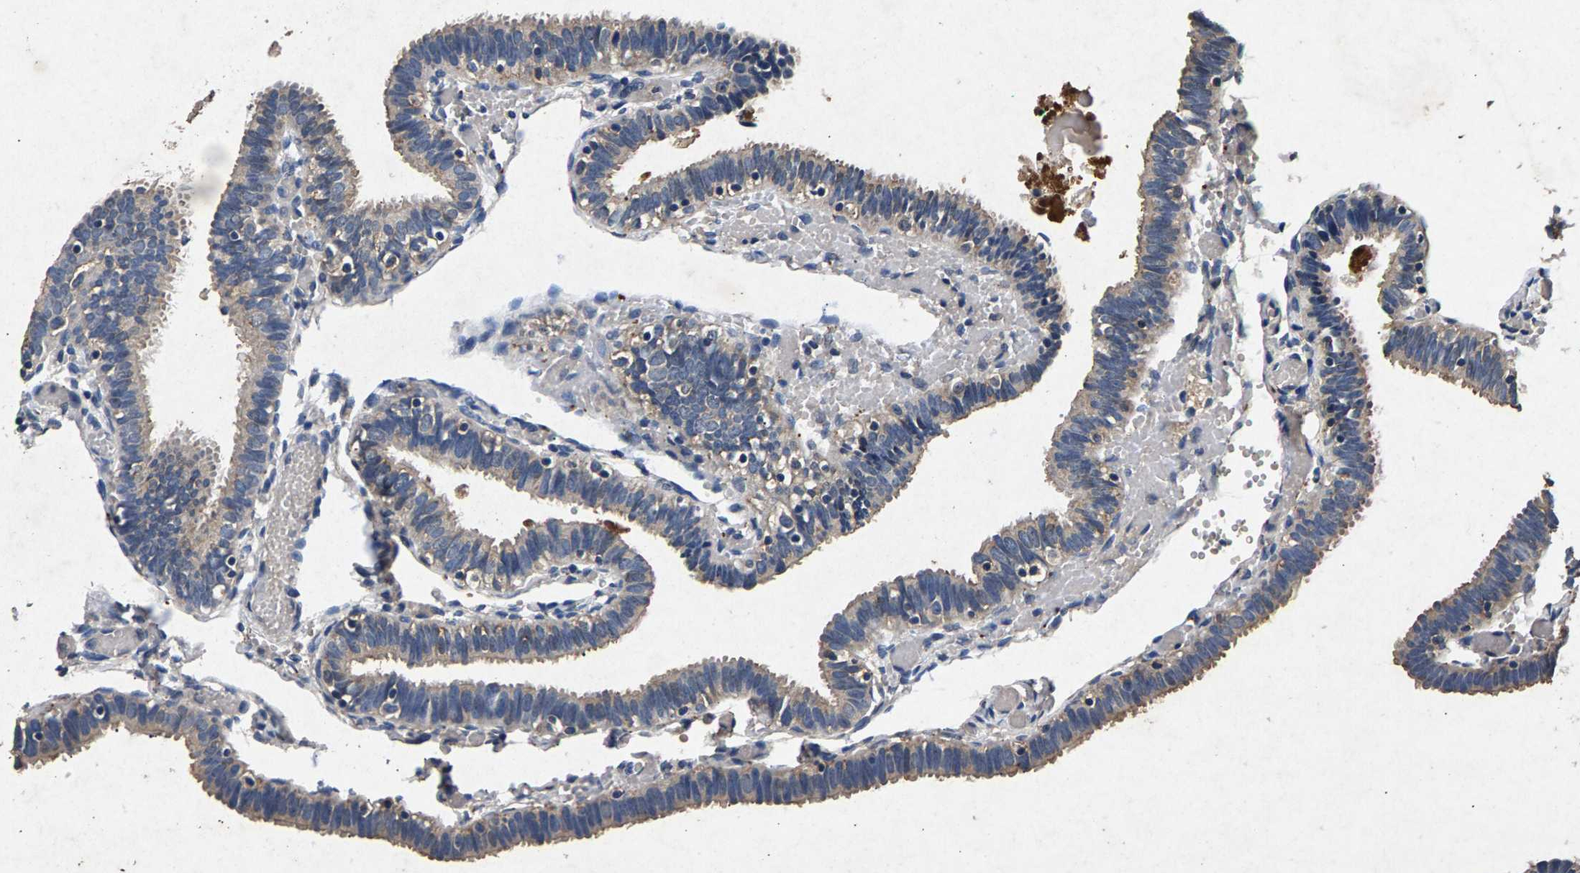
{"staining": {"intensity": "weak", "quantity": ">75%", "location": "cytoplasmic/membranous"}, "tissue": "fallopian tube", "cell_type": "Glandular cells", "image_type": "normal", "snomed": [{"axis": "morphology", "description": "Normal tissue, NOS"}, {"axis": "topography", "description": "Fallopian tube"}], "caption": "Immunohistochemical staining of normal fallopian tube displays >75% levels of weak cytoplasmic/membranous protein positivity in approximately >75% of glandular cells.", "gene": "PPP1CC", "patient": {"sex": "female", "age": 46}}